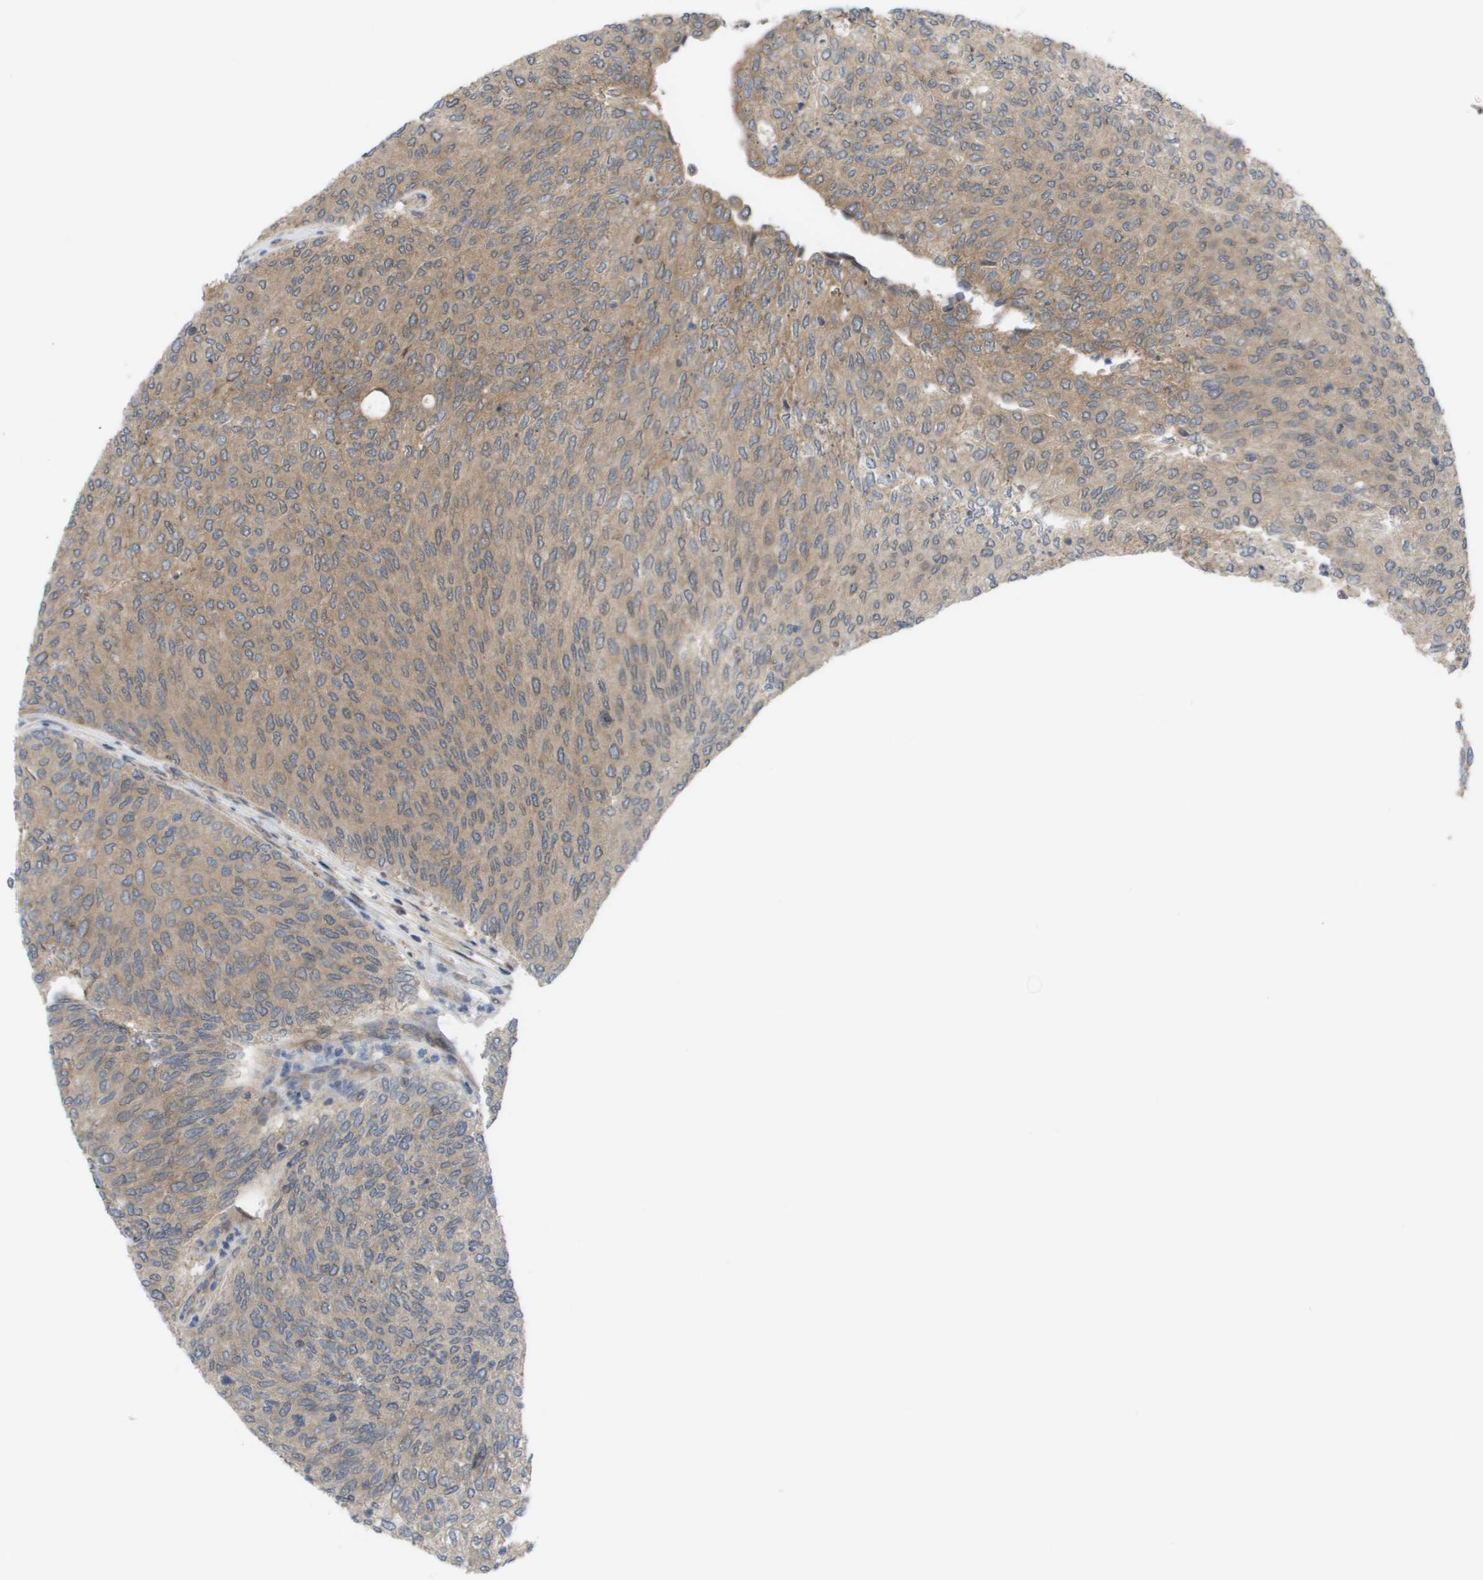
{"staining": {"intensity": "moderate", "quantity": ">75%", "location": "cytoplasmic/membranous"}, "tissue": "urothelial cancer", "cell_type": "Tumor cells", "image_type": "cancer", "snomed": [{"axis": "morphology", "description": "Urothelial carcinoma, Low grade"}, {"axis": "topography", "description": "Urinary bladder"}], "caption": "An immunohistochemistry histopathology image of neoplastic tissue is shown. Protein staining in brown labels moderate cytoplasmic/membranous positivity in urothelial cancer within tumor cells.", "gene": "CTPS2", "patient": {"sex": "female", "age": 79}}